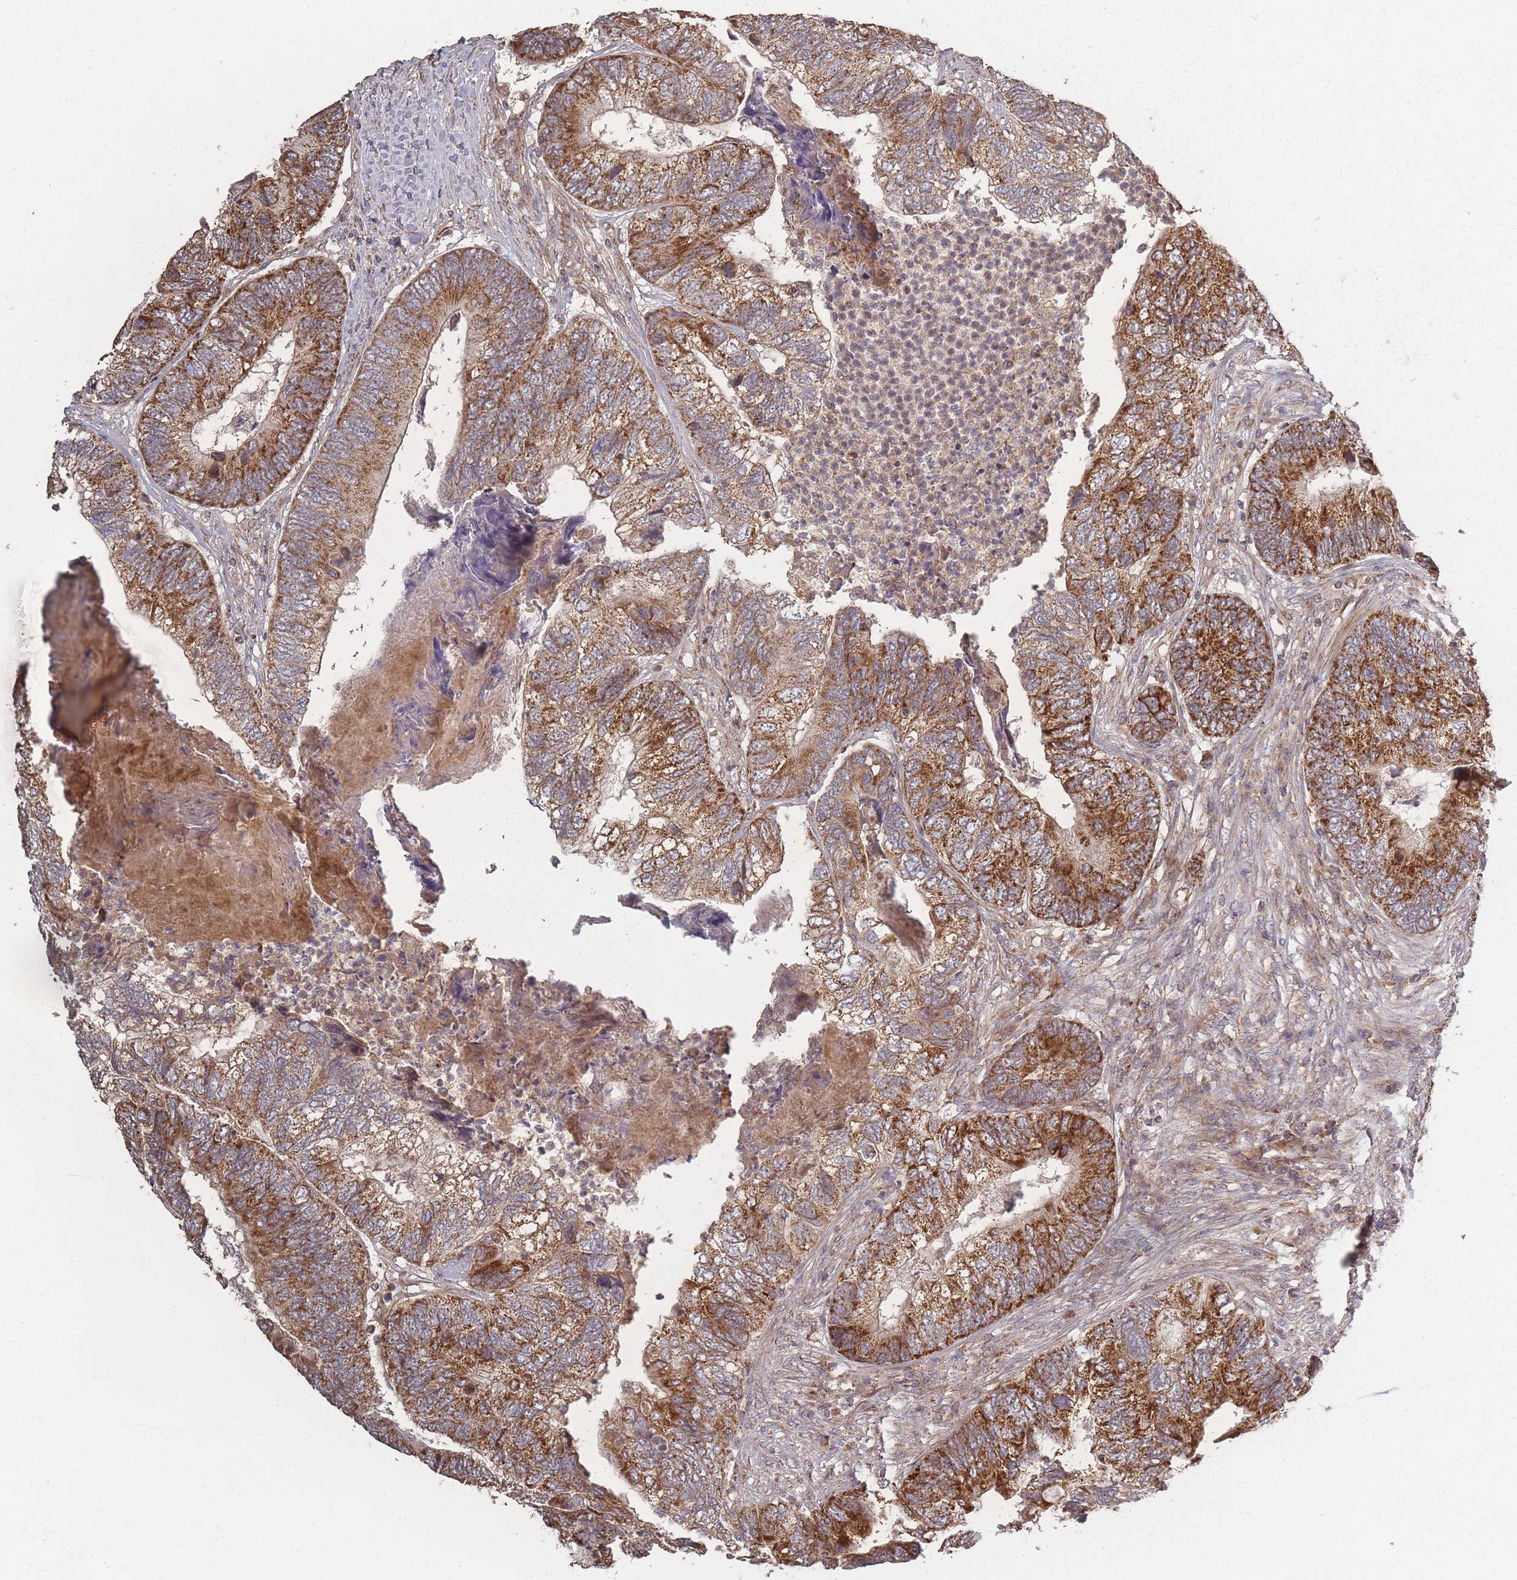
{"staining": {"intensity": "strong", "quantity": ">75%", "location": "cytoplasmic/membranous"}, "tissue": "colorectal cancer", "cell_type": "Tumor cells", "image_type": "cancer", "snomed": [{"axis": "morphology", "description": "Adenocarcinoma, NOS"}, {"axis": "topography", "description": "Colon"}], "caption": "DAB (3,3'-diaminobenzidine) immunohistochemical staining of adenocarcinoma (colorectal) reveals strong cytoplasmic/membranous protein positivity in about >75% of tumor cells.", "gene": "LYRM7", "patient": {"sex": "female", "age": 67}}